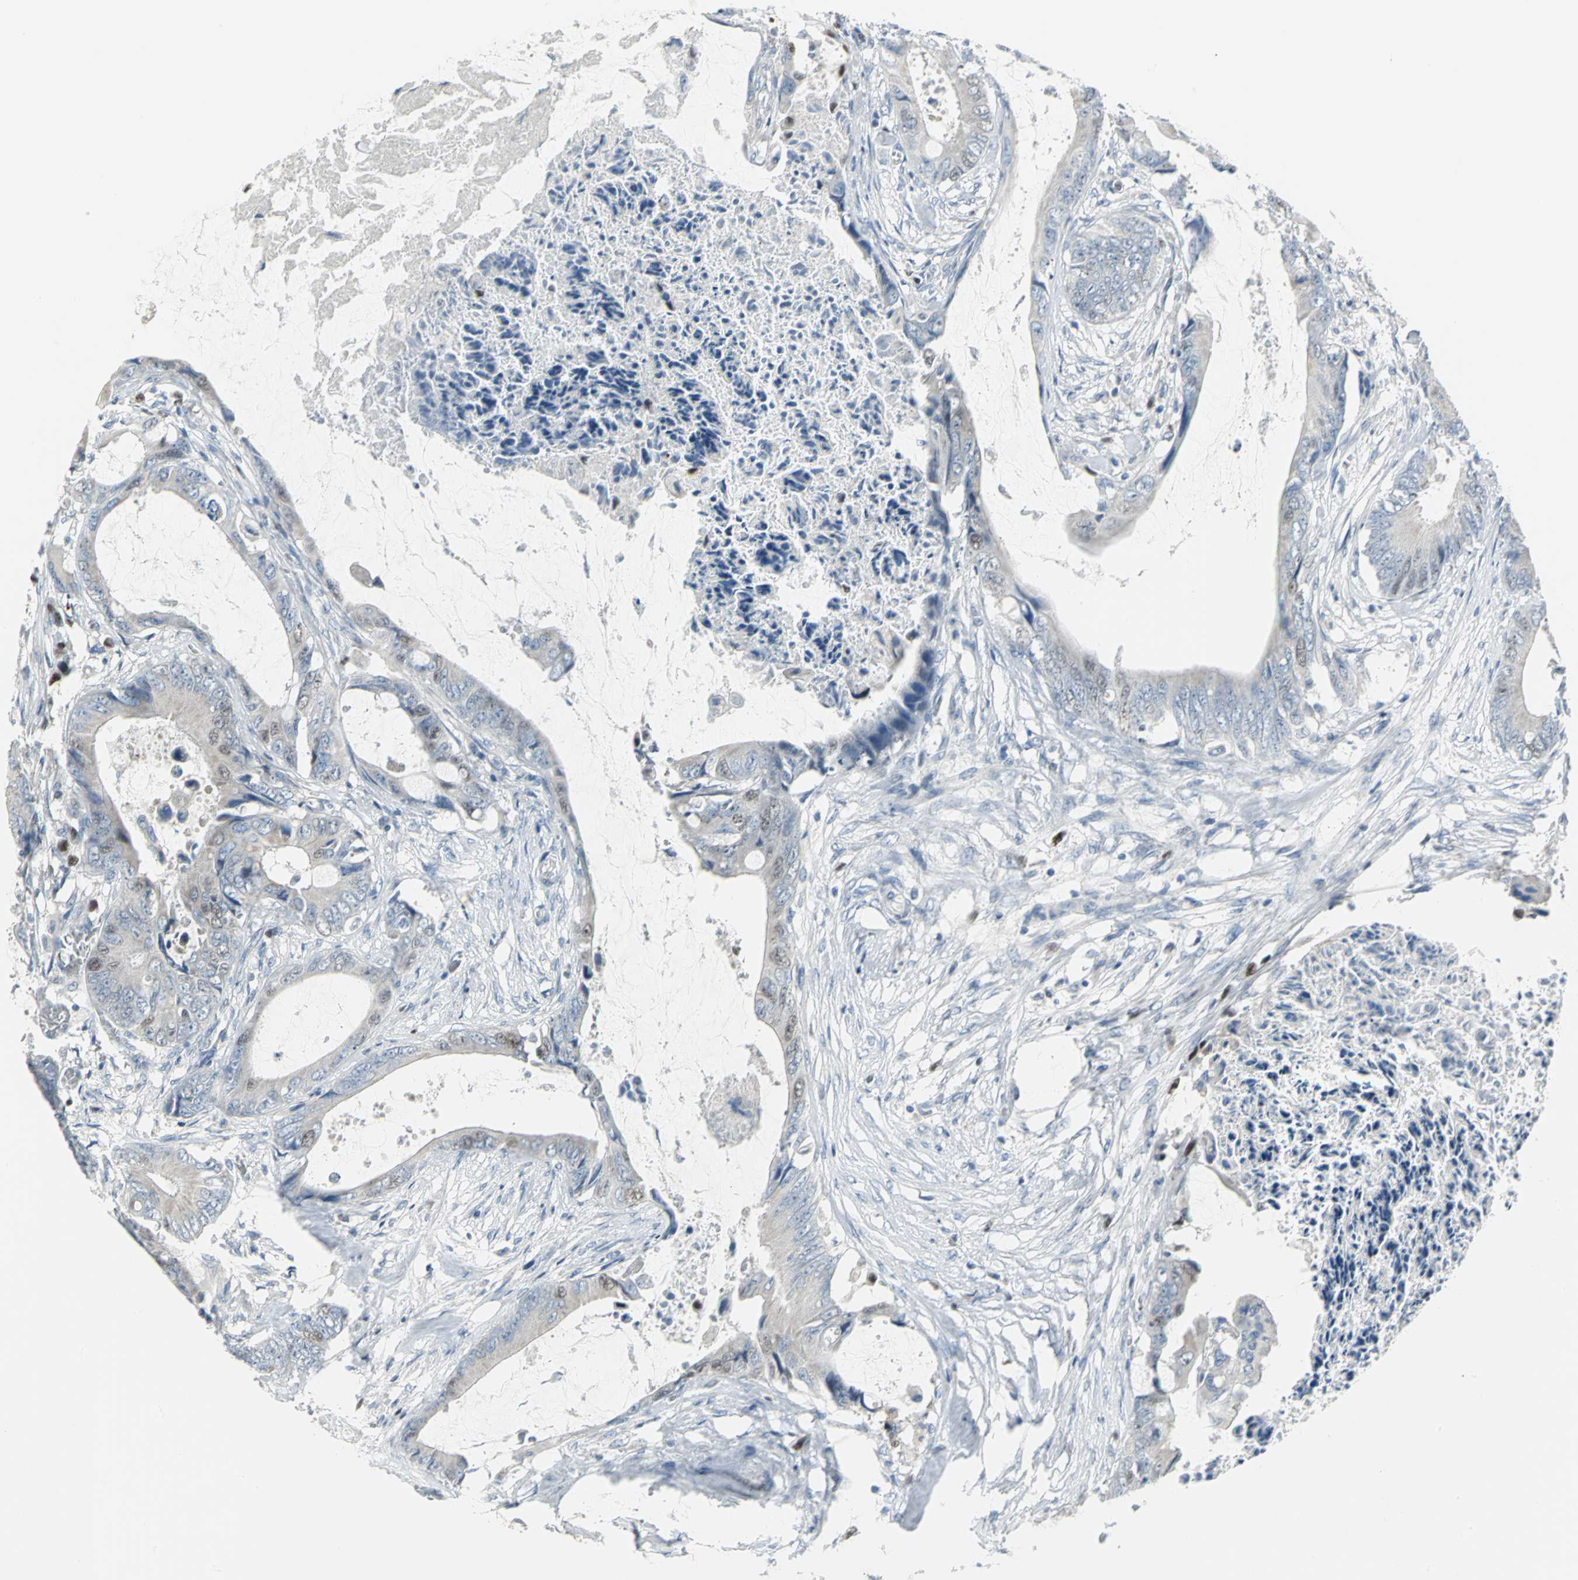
{"staining": {"intensity": "weak", "quantity": "<25%", "location": "nuclear"}, "tissue": "colorectal cancer", "cell_type": "Tumor cells", "image_type": "cancer", "snomed": [{"axis": "morphology", "description": "Normal tissue, NOS"}, {"axis": "morphology", "description": "Adenocarcinoma, NOS"}, {"axis": "topography", "description": "Rectum"}, {"axis": "topography", "description": "Peripheral nerve tissue"}], "caption": "Immunohistochemistry (IHC) histopathology image of human adenocarcinoma (colorectal) stained for a protein (brown), which exhibits no positivity in tumor cells.", "gene": "MCM3", "patient": {"sex": "female", "age": 77}}